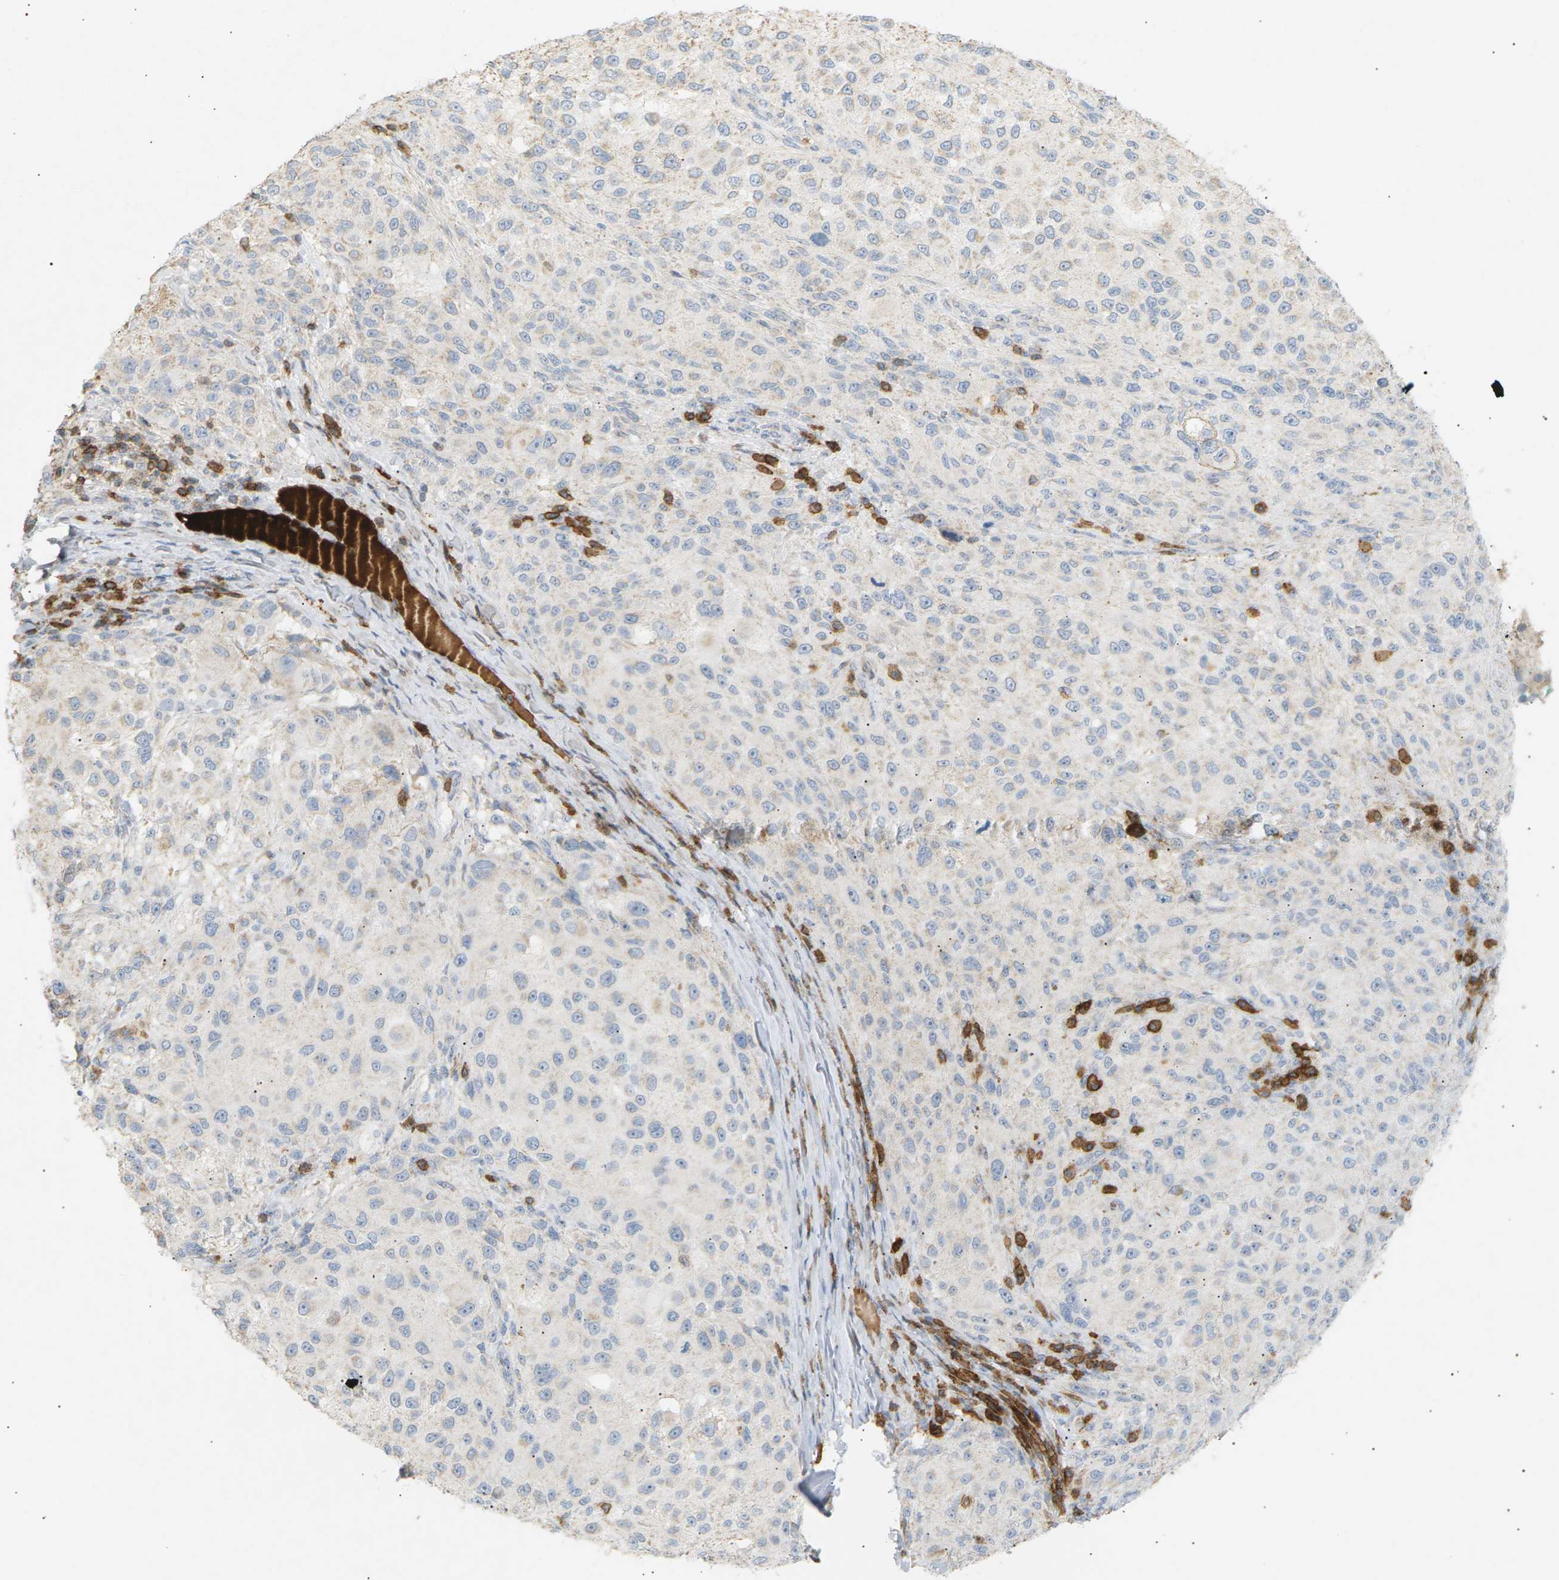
{"staining": {"intensity": "negative", "quantity": "none", "location": "none"}, "tissue": "melanoma", "cell_type": "Tumor cells", "image_type": "cancer", "snomed": [{"axis": "morphology", "description": "Necrosis, NOS"}, {"axis": "morphology", "description": "Malignant melanoma, NOS"}, {"axis": "topography", "description": "Skin"}], "caption": "DAB immunohistochemical staining of malignant melanoma demonstrates no significant expression in tumor cells. (DAB immunohistochemistry (IHC) with hematoxylin counter stain).", "gene": "LIME1", "patient": {"sex": "female", "age": 87}}